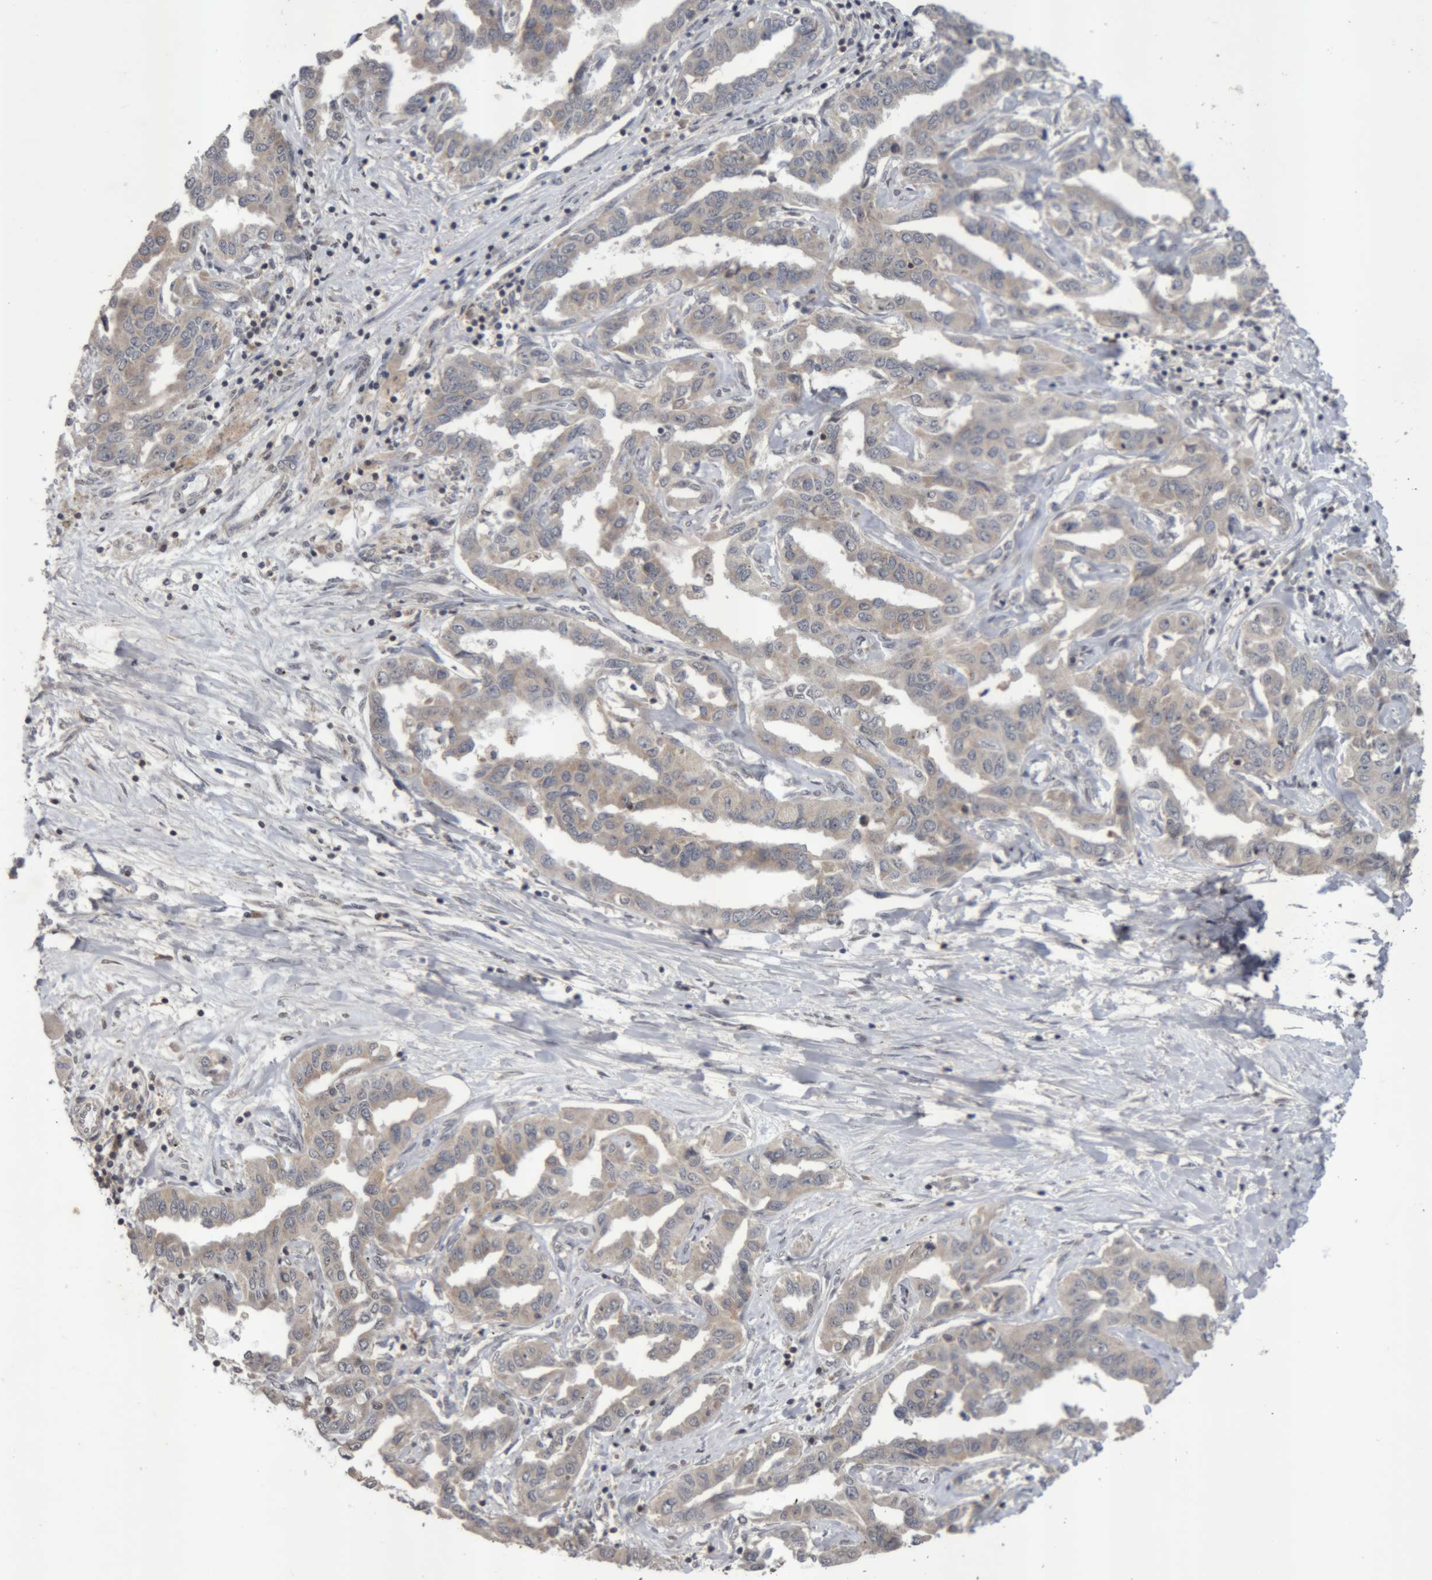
{"staining": {"intensity": "weak", "quantity": "25%-75%", "location": "cytoplasmic/membranous"}, "tissue": "liver cancer", "cell_type": "Tumor cells", "image_type": "cancer", "snomed": [{"axis": "morphology", "description": "Cholangiocarcinoma"}, {"axis": "topography", "description": "Liver"}], "caption": "Immunohistochemistry (IHC) staining of cholangiocarcinoma (liver), which demonstrates low levels of weak cytoplasmic/membranous staining in about 25%-75% of tumor cells indicating weak cytoplasmic/membranous protein staining. The staining was performed using DAB (3,3'-diaminobenzidine) (brown) for protein detection and nuclei were counterstained in hematoxylin (blue).", "gene": "NFATC2", "patient": {"sex": "male", "age": 59}}